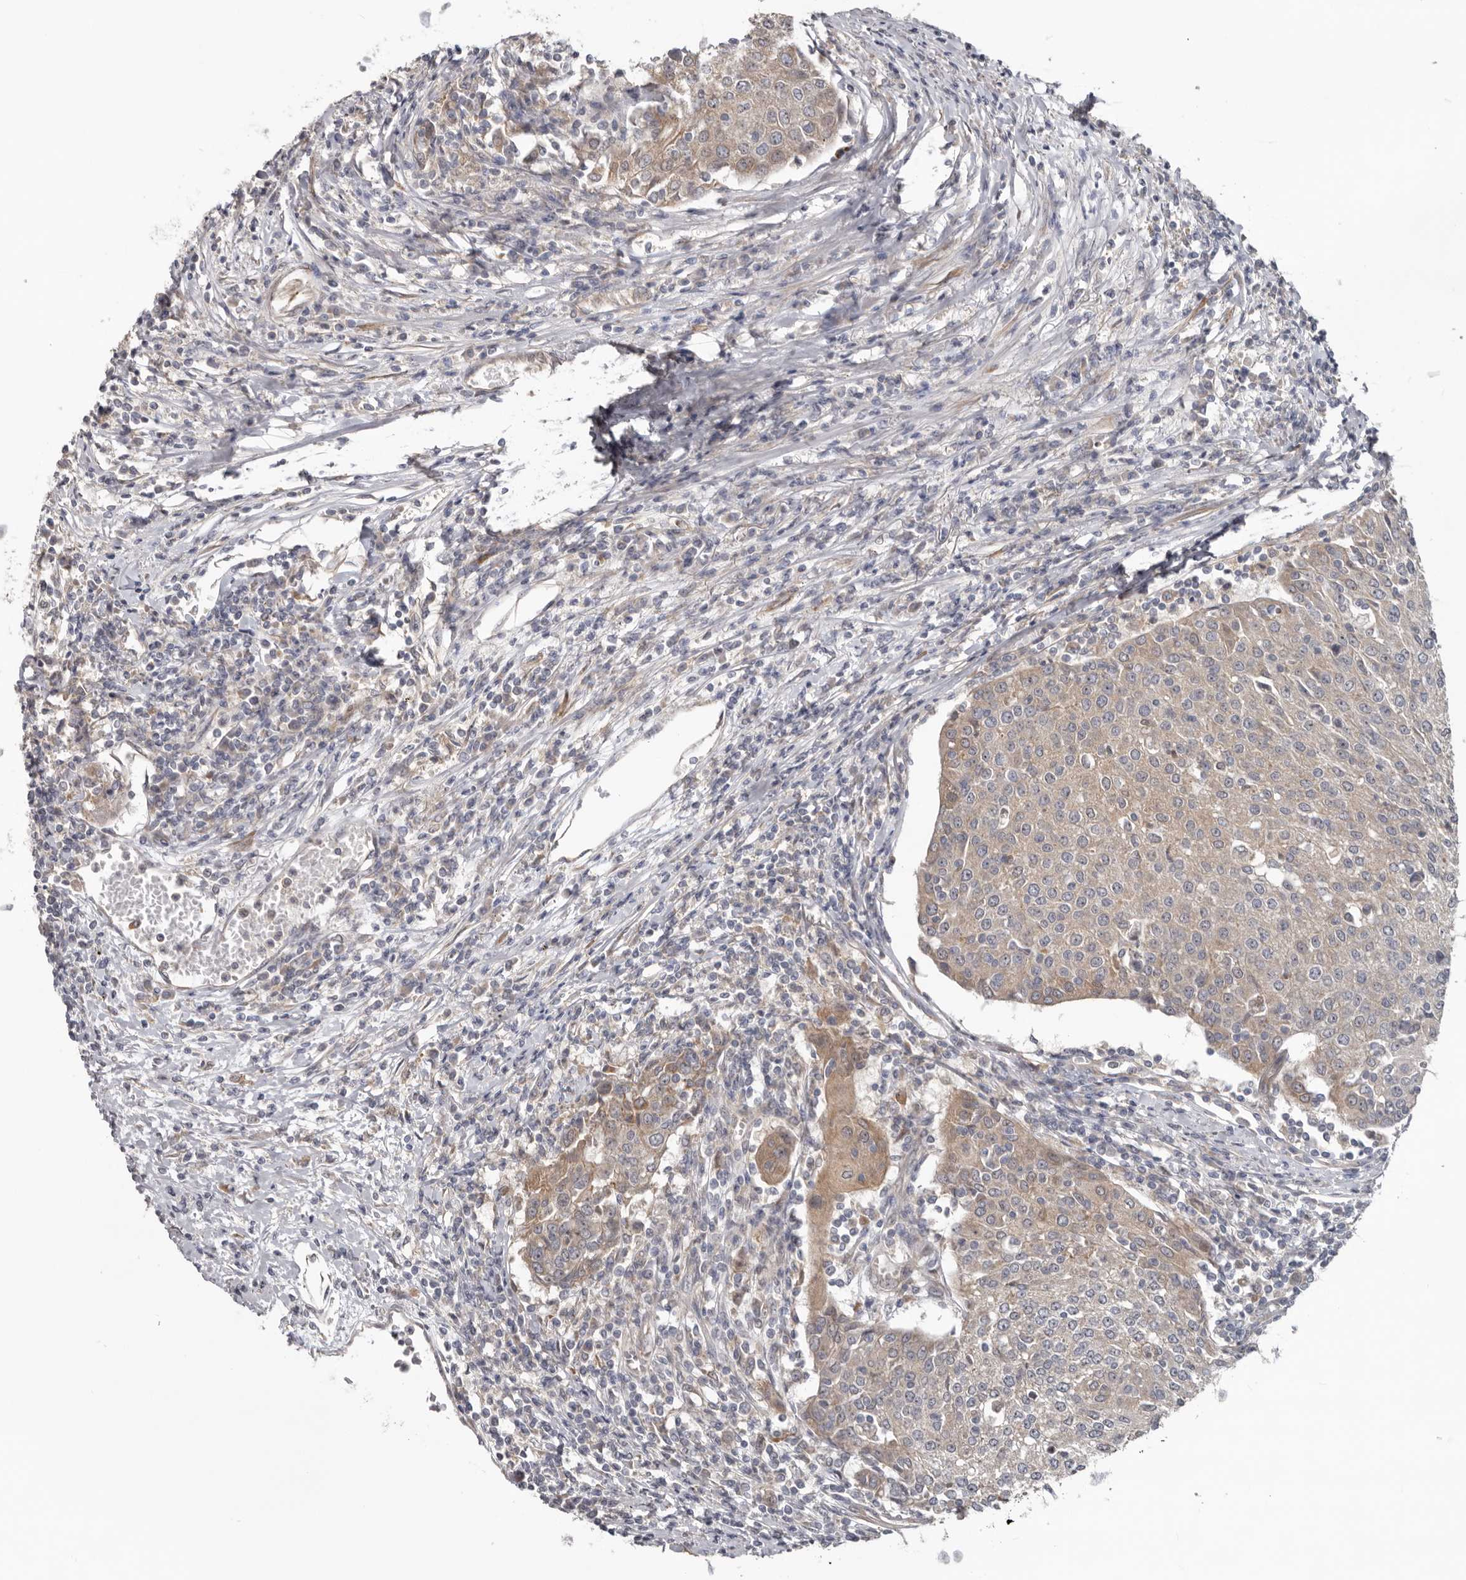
{"staining": {"intensity": "weak", "quantity": "25%-75%", "location": "cytoplasmic/membranous"}, "tissue": "urothelial cancer", "cell_type": "Tumor cells", "image_type": "cancer", "snomed": [{"axis": "morphology", "description": "Urothelial carcinoma, High grade"}, {"axis": "topography", "description": "Urinary bladder"}], "caption": "Immunohistochemistry (IHC) staining of urothelial cancer, which reveals low levels of weak cytoplasmic/membranous expression in about 25%-75% of tumor cells indicating weak cytoplasmic/membranous protein positivity. The staining was performed using DAB (brown) for protein detection and nuclei were counterstained in hematoxylin (blue).", "gene": "HINT3", "patient": {"sex": "female", "age": 85}}